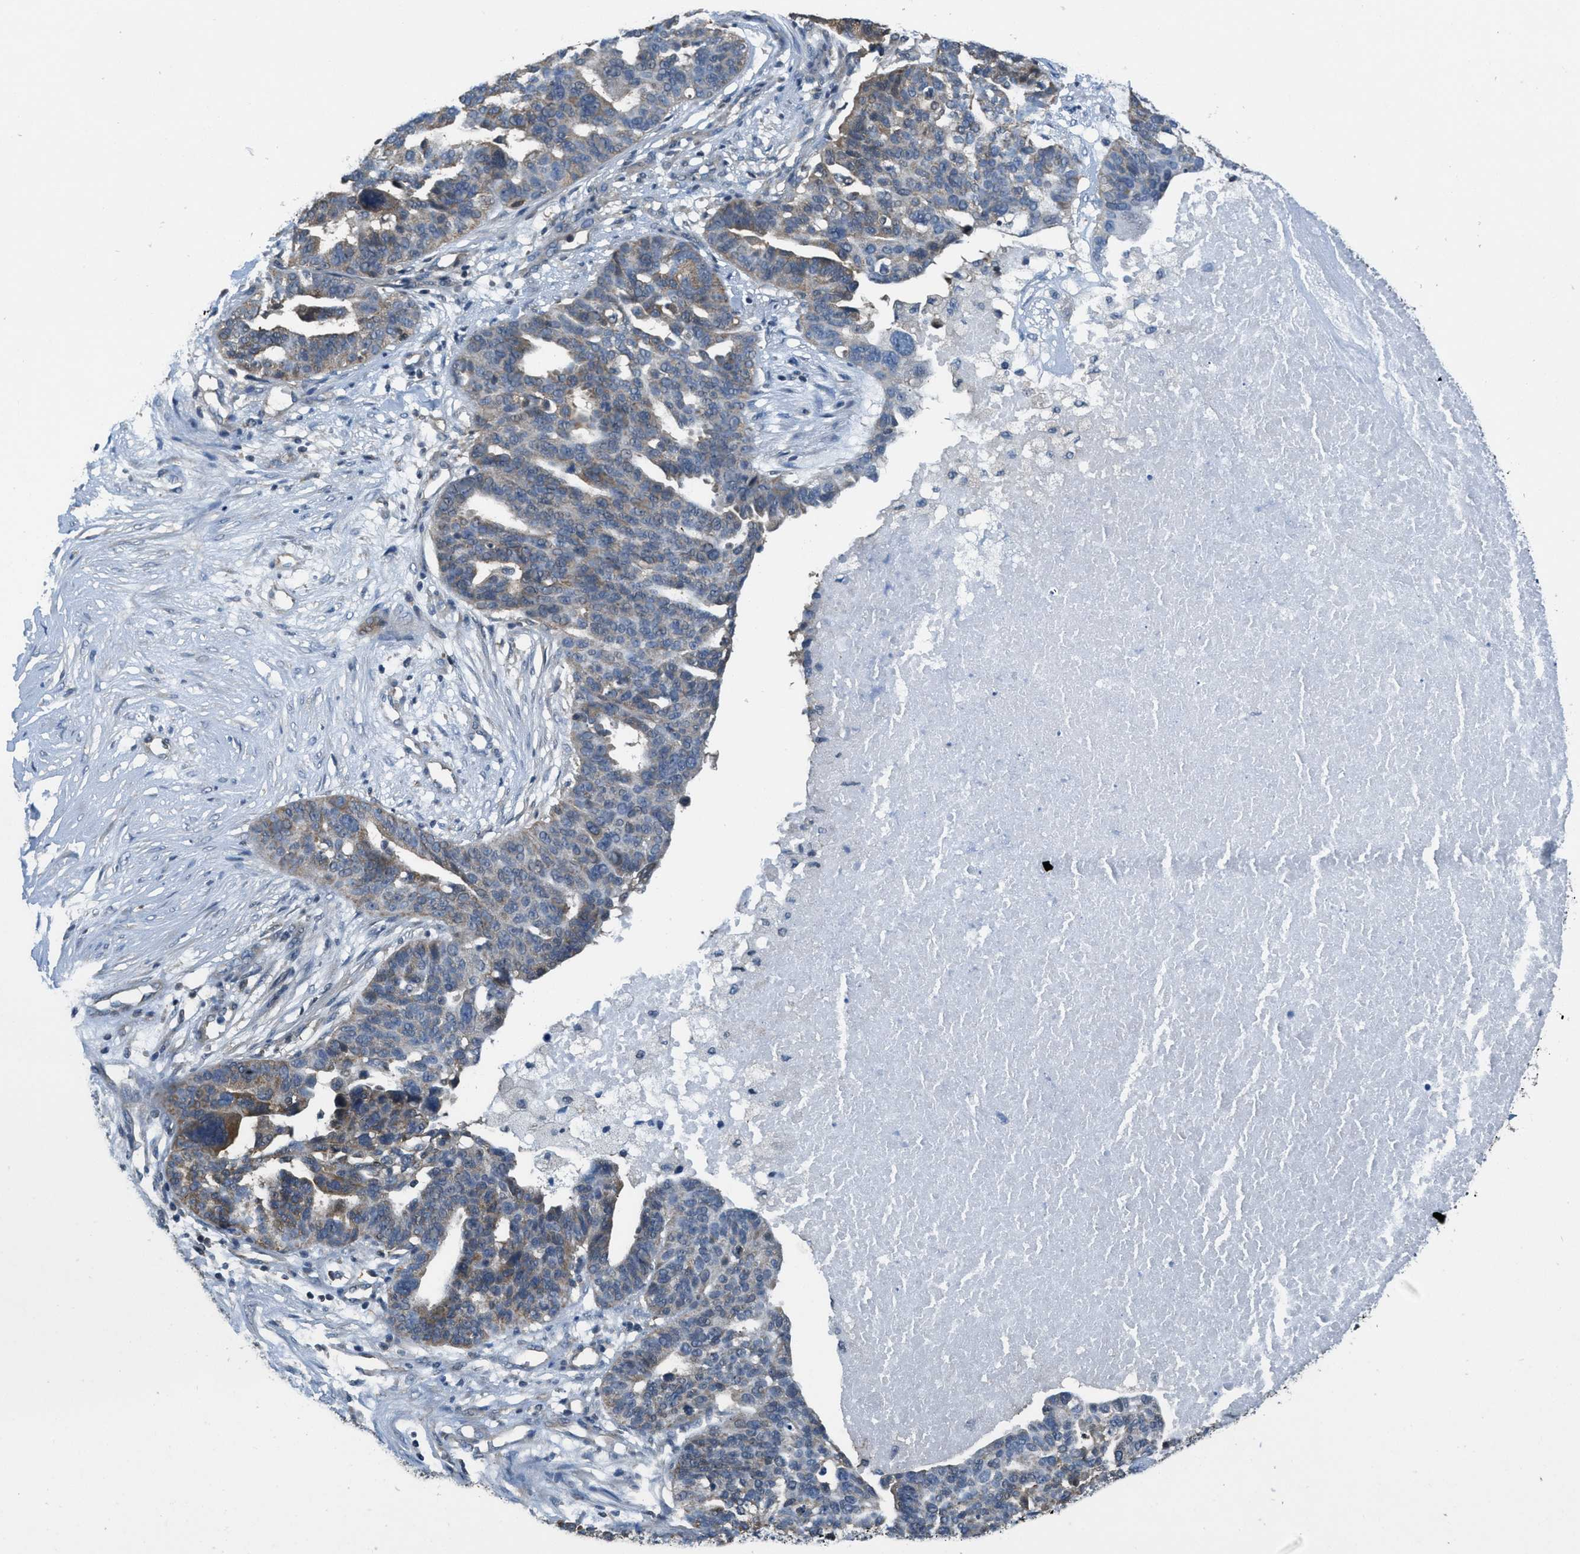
{"staining": {"intensity": "moderate", "quantity": "25%-75%", "location": "cytoplasmic/membranous"}, "tissue": "ovarian cancer", "cell_type": "Tumor cells", "image_type": "cancer", "snomed": [{"axis": "morphology", "description": "Cystadenocarcinoma, serous, NOS"}, {"axis": "topography", "description": "Ovary"}], "caption": "Human ovarian cancer (serous cystadenocarcinoma) stained with a protein marker displays moderate staining in tumor cells.", "gene": "PIP5K1C", "patient": {"sex": "female", "age": 59}}